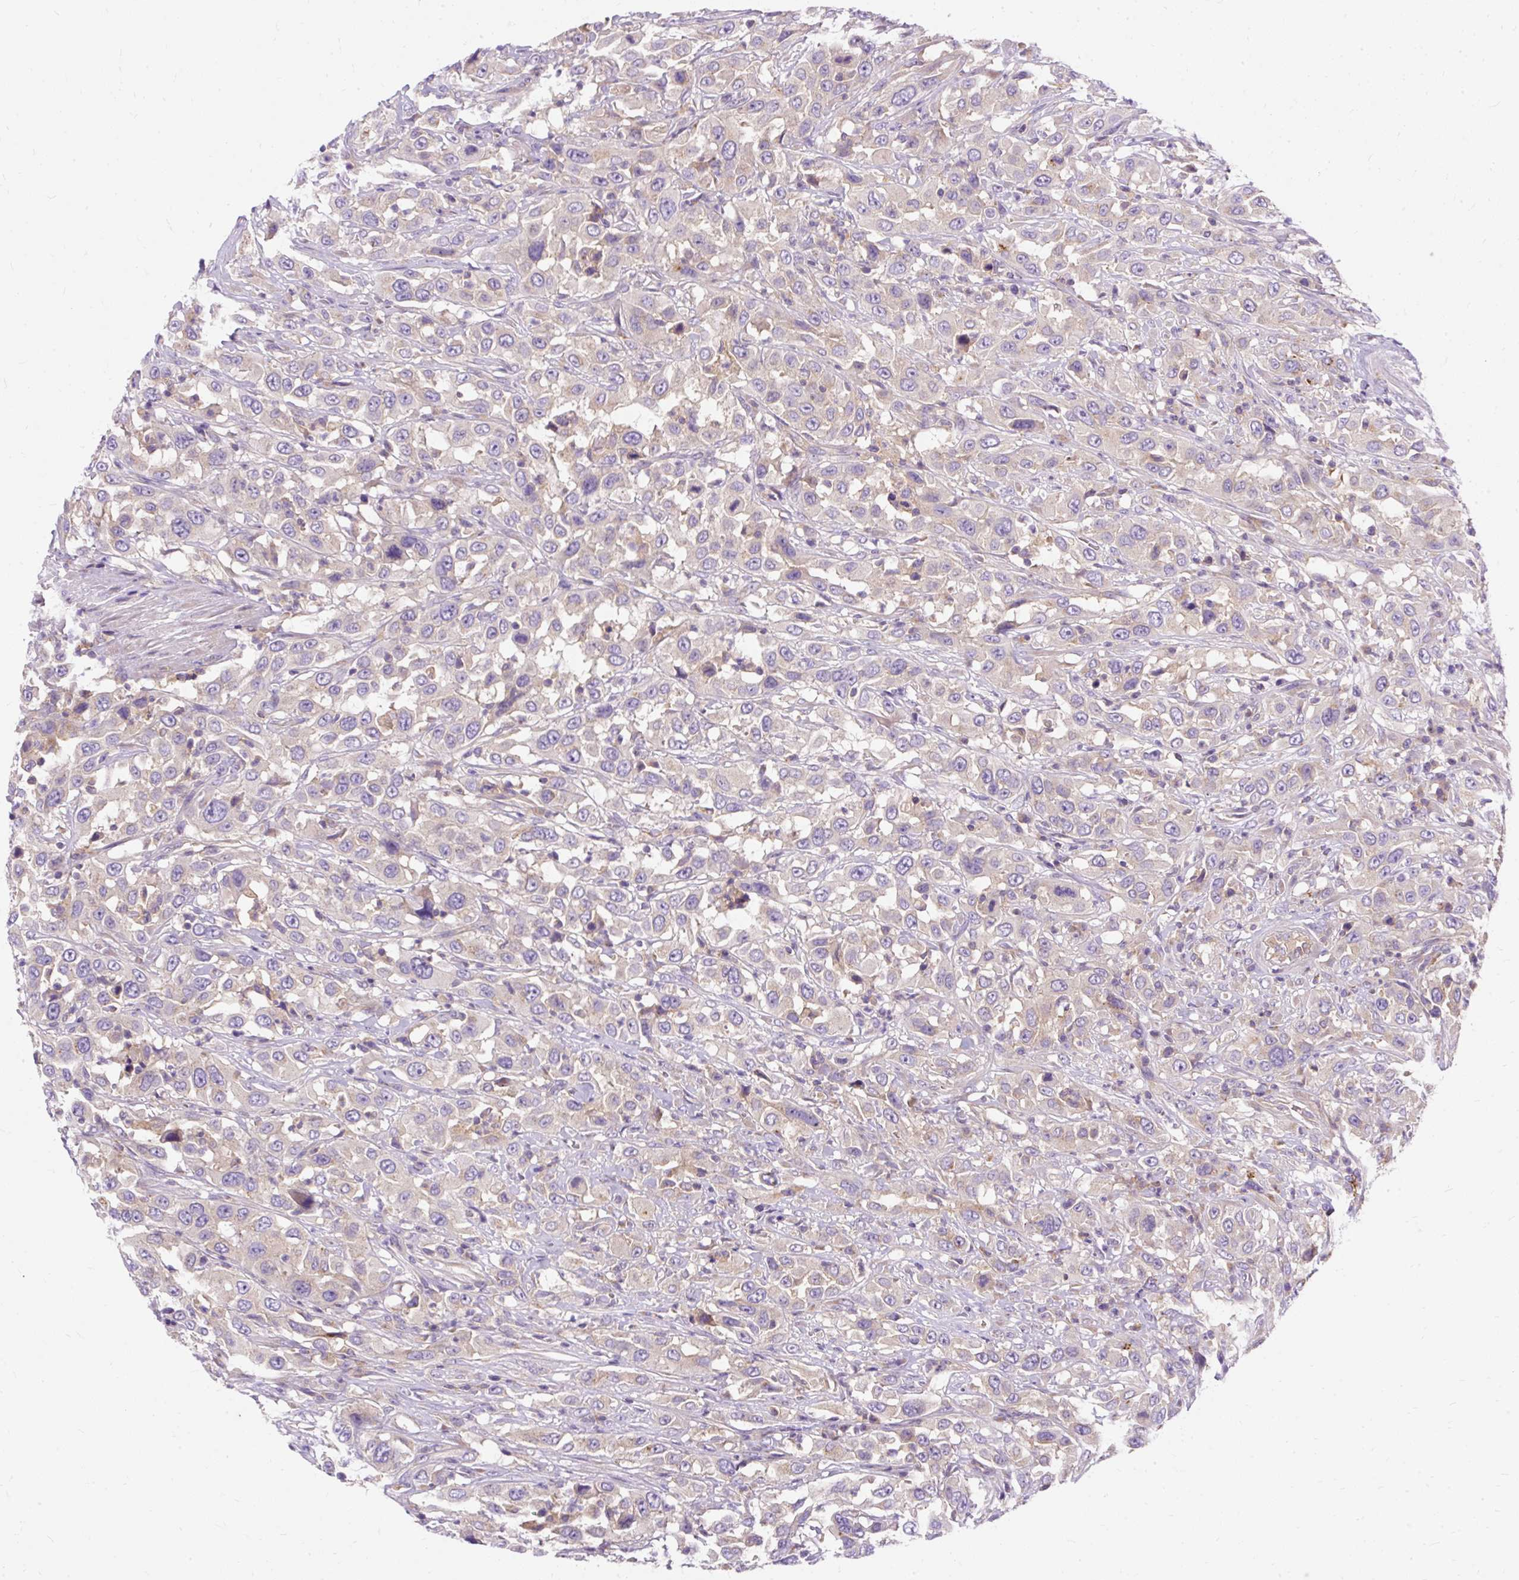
{"staining": {"intensity": "negative", "quantity": "none", "location": "none"}, "tissue": "urothelial cancer", "cell_type": "Tumor cells", "image_type": "cancer", "snomed": [{"axis": "morphology", "description": "Urothelial carcinoma, High grade"}, {"axis": "topography", "description": "Urinary bladder"}], "caption": "Immunohistochemistry (IHC) of urothelial carcinoma (high-grade) demonstrates no expression in tumor cells. The staining was performed using DAB (3,3'-diaminobenzidine) to visualize the protein expression in brown, while the nuclei were stained in blue with hematoxylin (Magnification: 20x).", "gene": "OR4K15", "patient": {"sex": "male", "age": 61}}